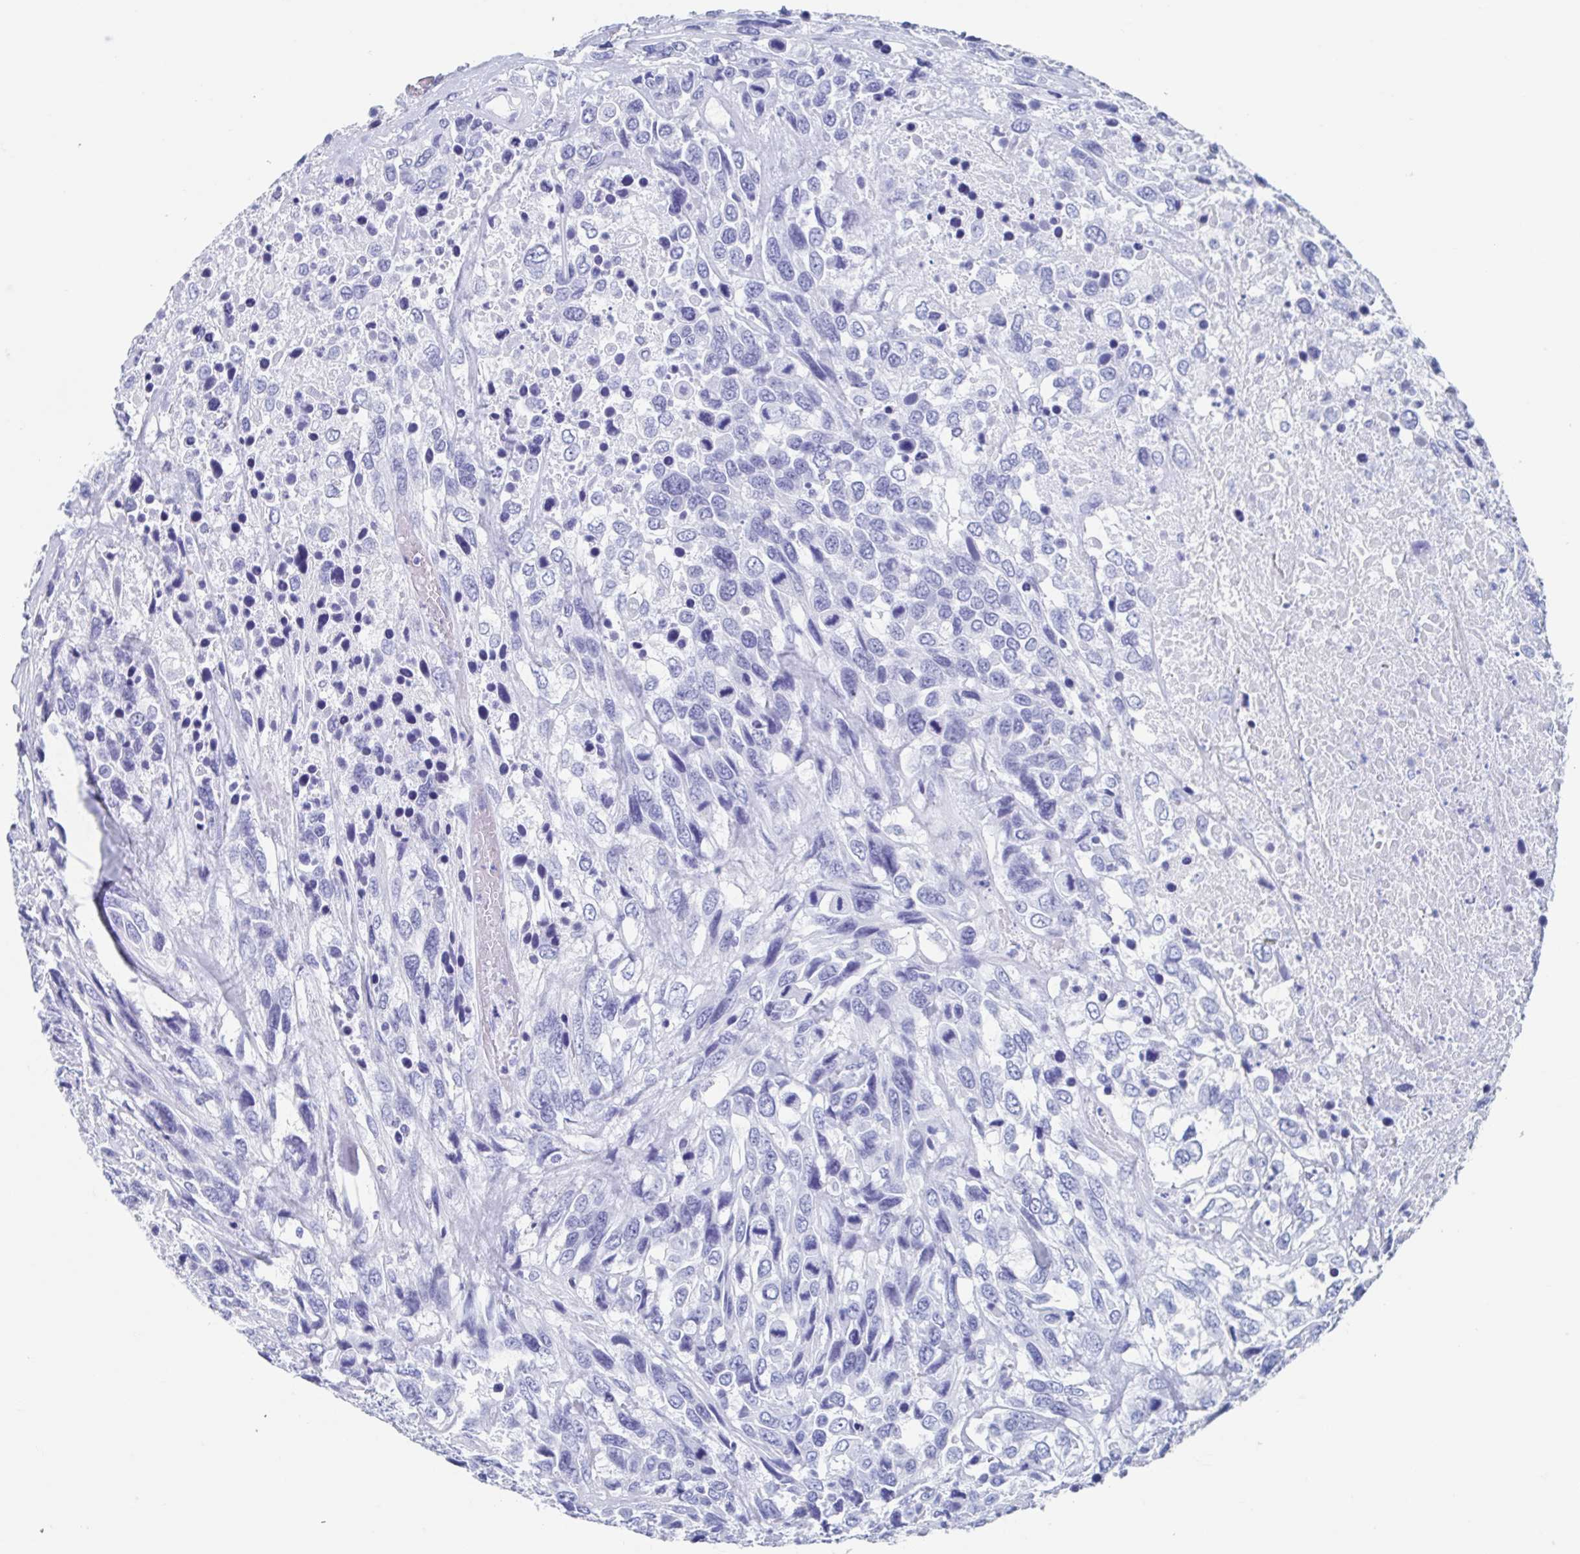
{"staining": {"intensity": "negative", "quantity": "none", "location": "none"}, "tissue": "urothelial cancer", "cell_type": "Tumor cells", "image_type": "cancer", "snomed": [{"axis": "morphology", "description": "Urothelial carcinoma, High grade"}, {"axis": "topography", "description": "Urinary bladder"}], "caption": "A photomicrograph of human urothelial carcinoma (high-grade) is negative for staining in tumor cells.", "gene": "HDGFL1", "patient": {"sex": "female", "age": 70}}